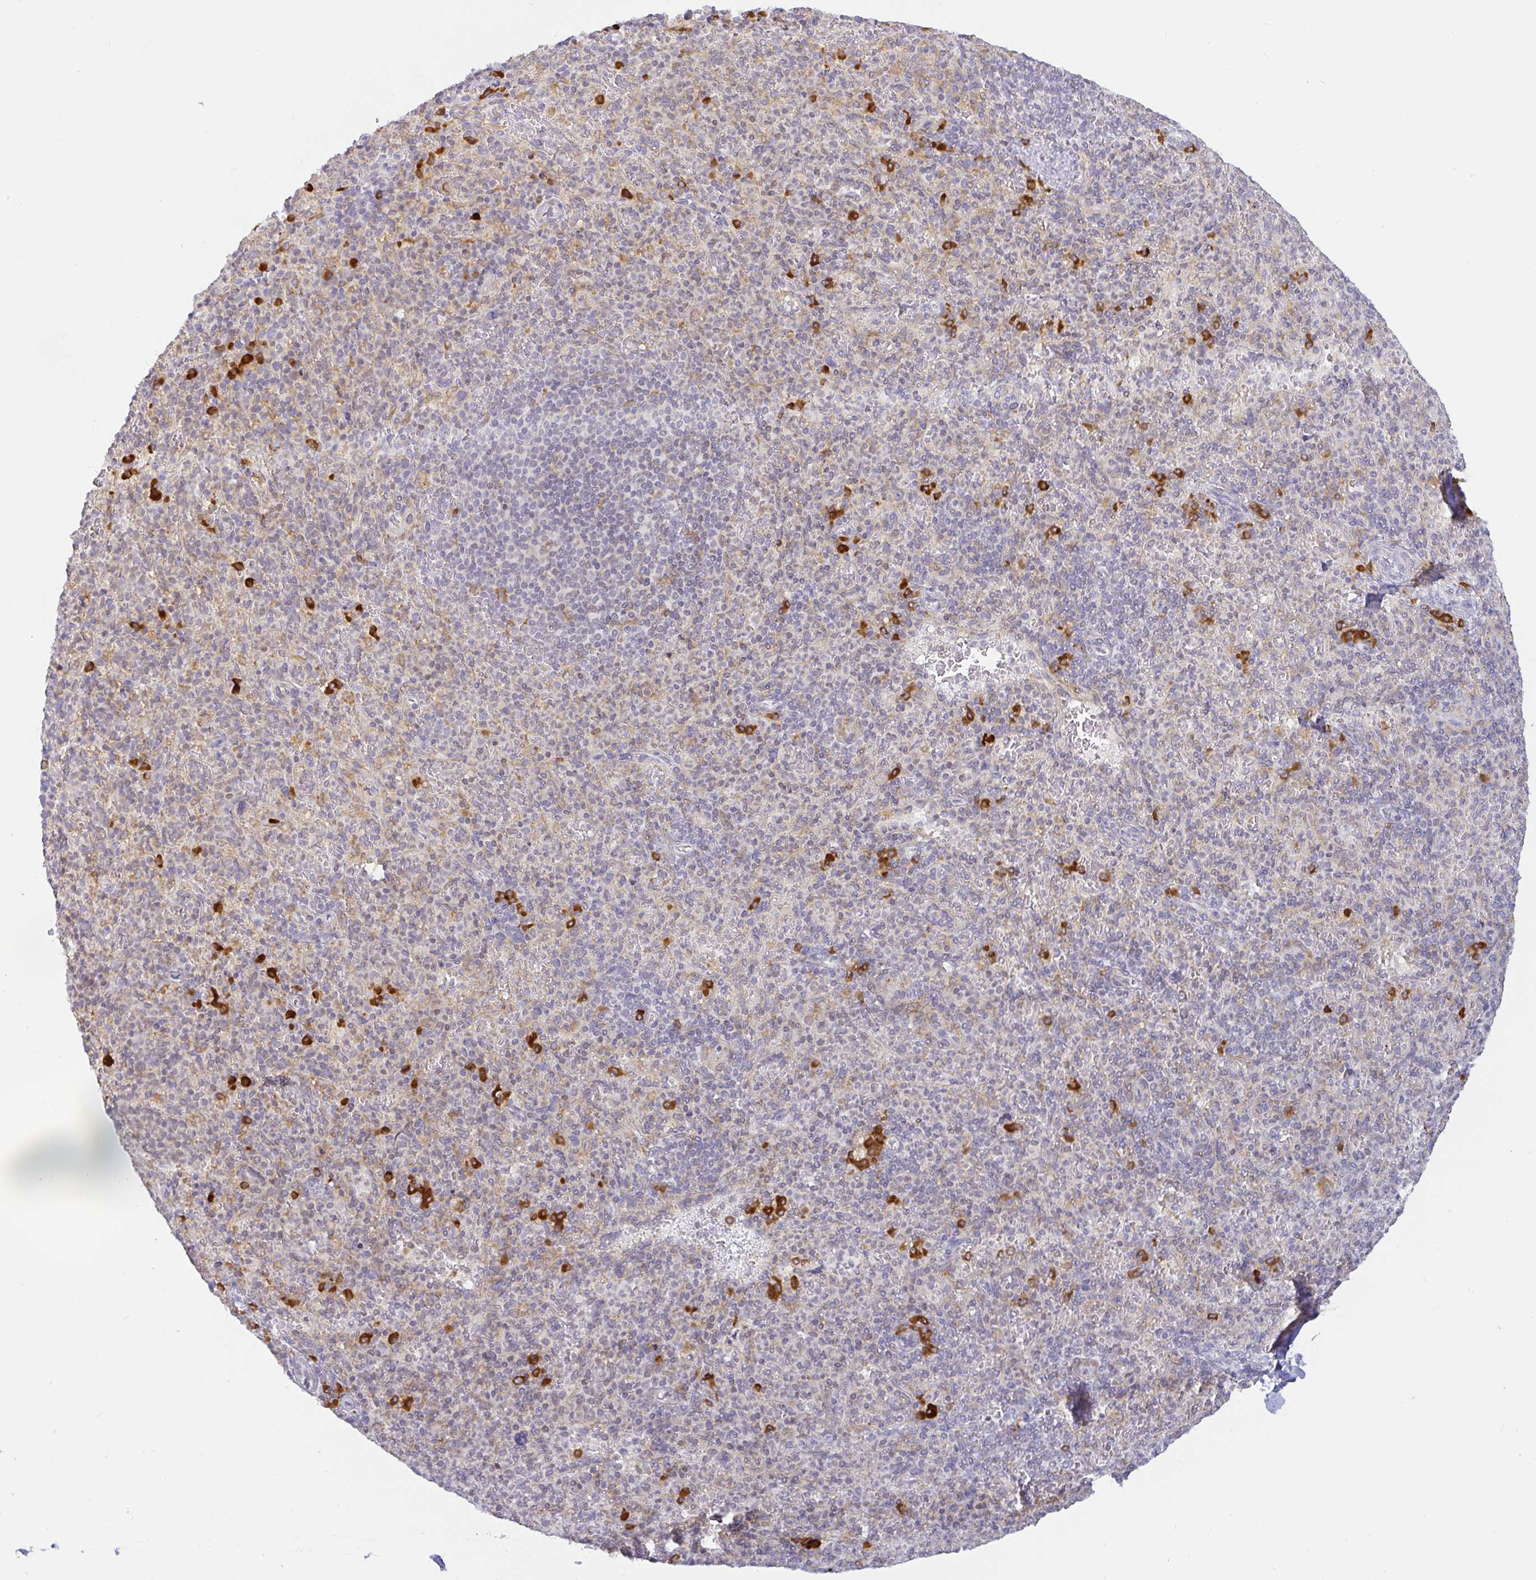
{"staining": {"intensity": "strong", "quantity": "<25%", "location": "cytoplasmic/membranous"}, "tissue": "spleen", "cell_type": "Cells in red pulp", "image_type": "normal", "snomed": [{"axis": "morphology", "description": "Normal tissue, NOS"}, {"axis": "topography", "description": "Spleen"}], "caption": "Benign spleen exhibits strong cytoplasmic/membranous positivity in approximately <25% of cells in red pulp, visualized by immunohistochemistry. (DAB IHC with brightfield microscopy, high magnification).", "gene": "DERL2", "patient": {"sex": "female", "age": 74}}